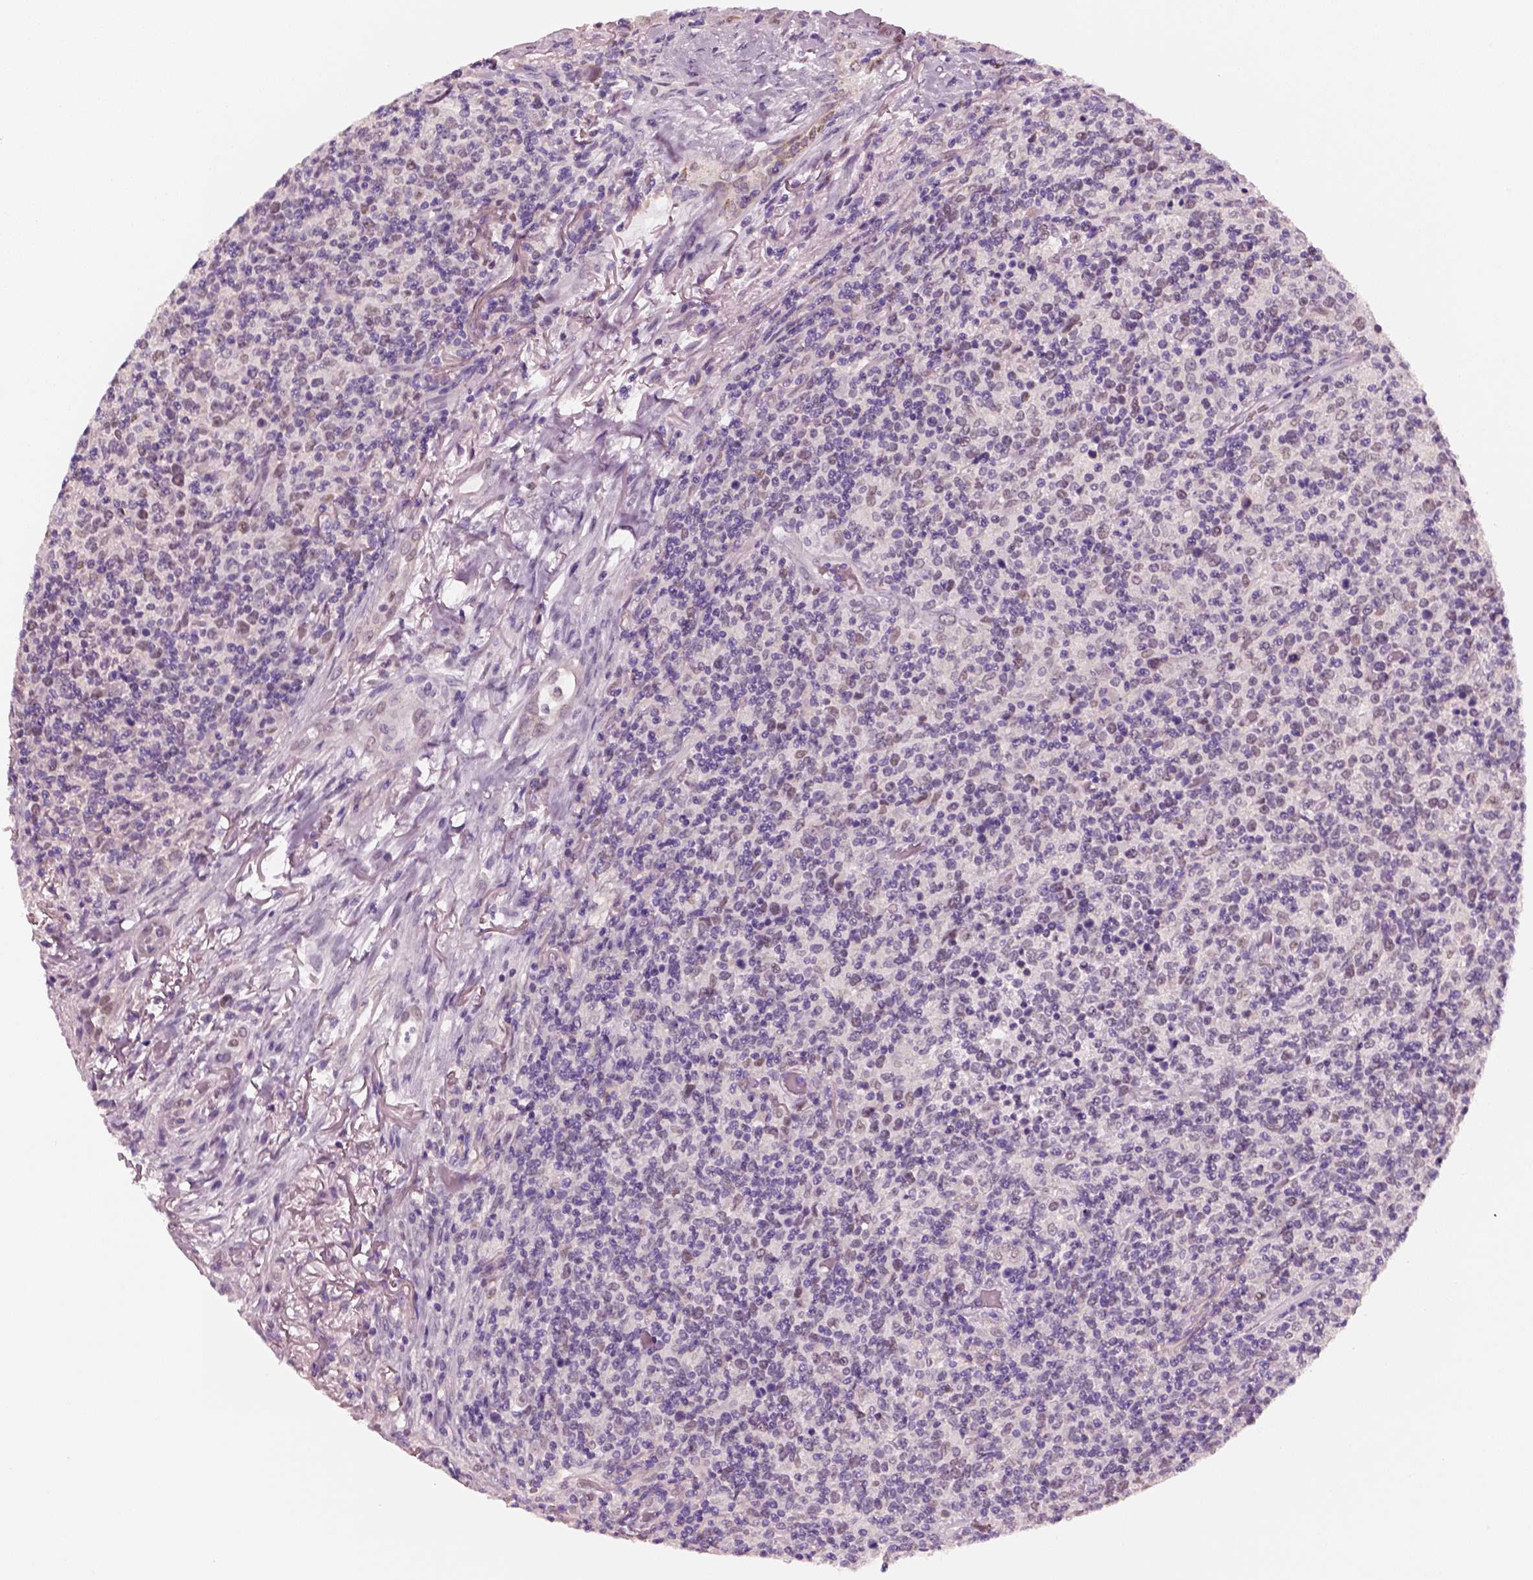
{"staining": {"intensity": "negative", "quantity": "none", "location": "none"}, "tissue": "lymphoma", "cell_type": "Tumor cells", "image_type": "cancer", "snomed": [{"axis": "morphology", "description": "Malignant lymphoma, non-Hodgkin's type, High grade"}, {"axis": "topography", "description": "Lung"}], "caption": "A photomicrograph of malignant lymphoma, non-Hodgkin's type (high-grade) stained for a protein demonstrates no brown staining in tumor cells.", "gene": "ELSPBP1", "patient": {"sex": "male", "age": 79}}